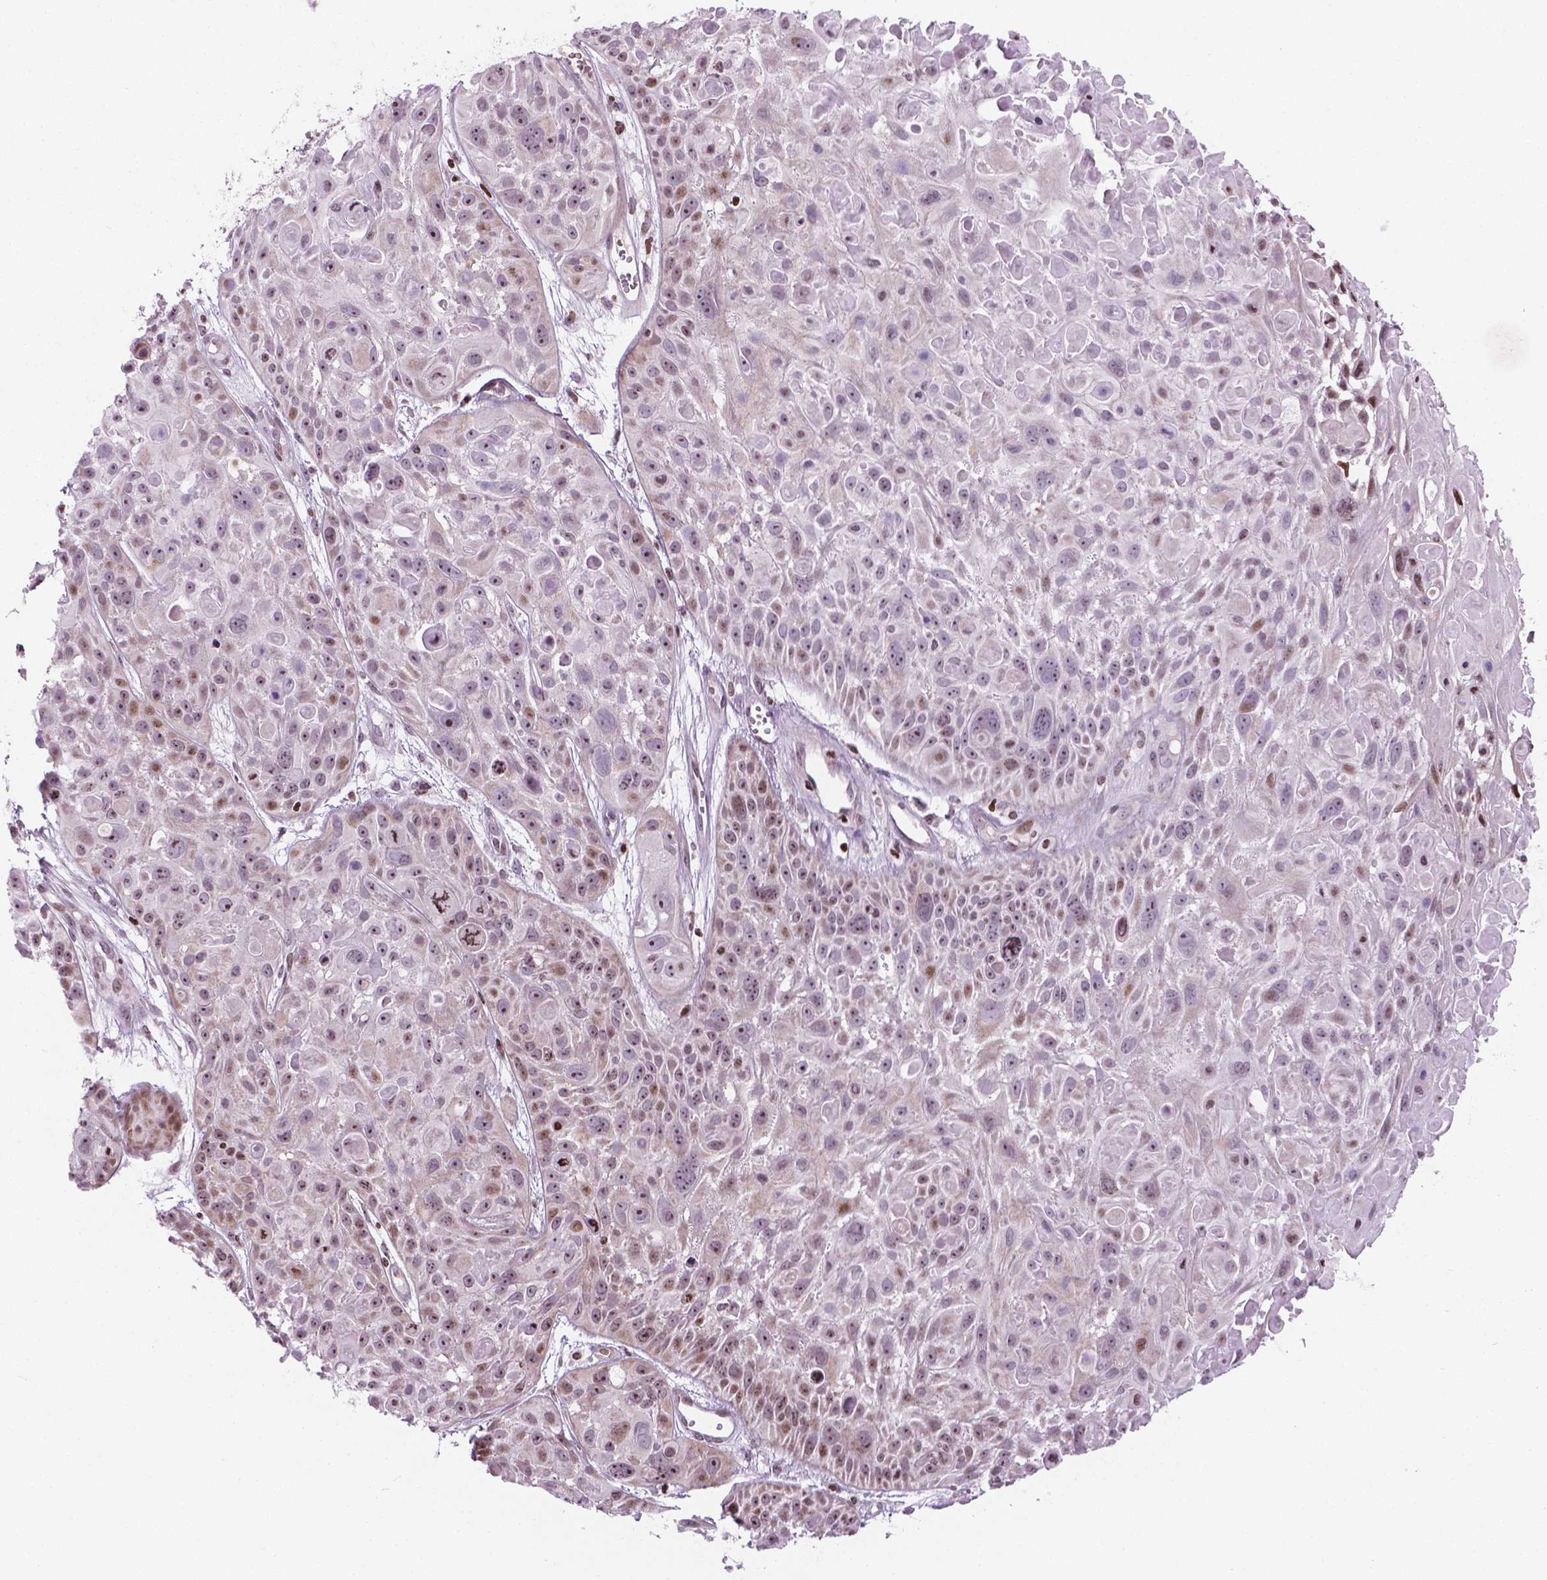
{"staining": {"intensity": "moderate", "quantity": "<25%", "location": "nuclear"}, "tissue": "skin cancer", "cell_type": "Tumor cells", "image_type": "cancer", "snomed": [{"axis": "morphology", "description": "Squamous cell carcinoma, NOS"}, {"axis": "topography", "description": "Skin"}, {"axis": "topography", "description": "Anal"}], "caption": "Skin squamous cell carcinoma stained with DAB (3,3'-diaminobenzidine) IHC shows low levels of moderate nuclear staining in about <25% of tumor cells.", "gene": "PIP4K2A", "patient": {"sex": "female", "age": 75}}